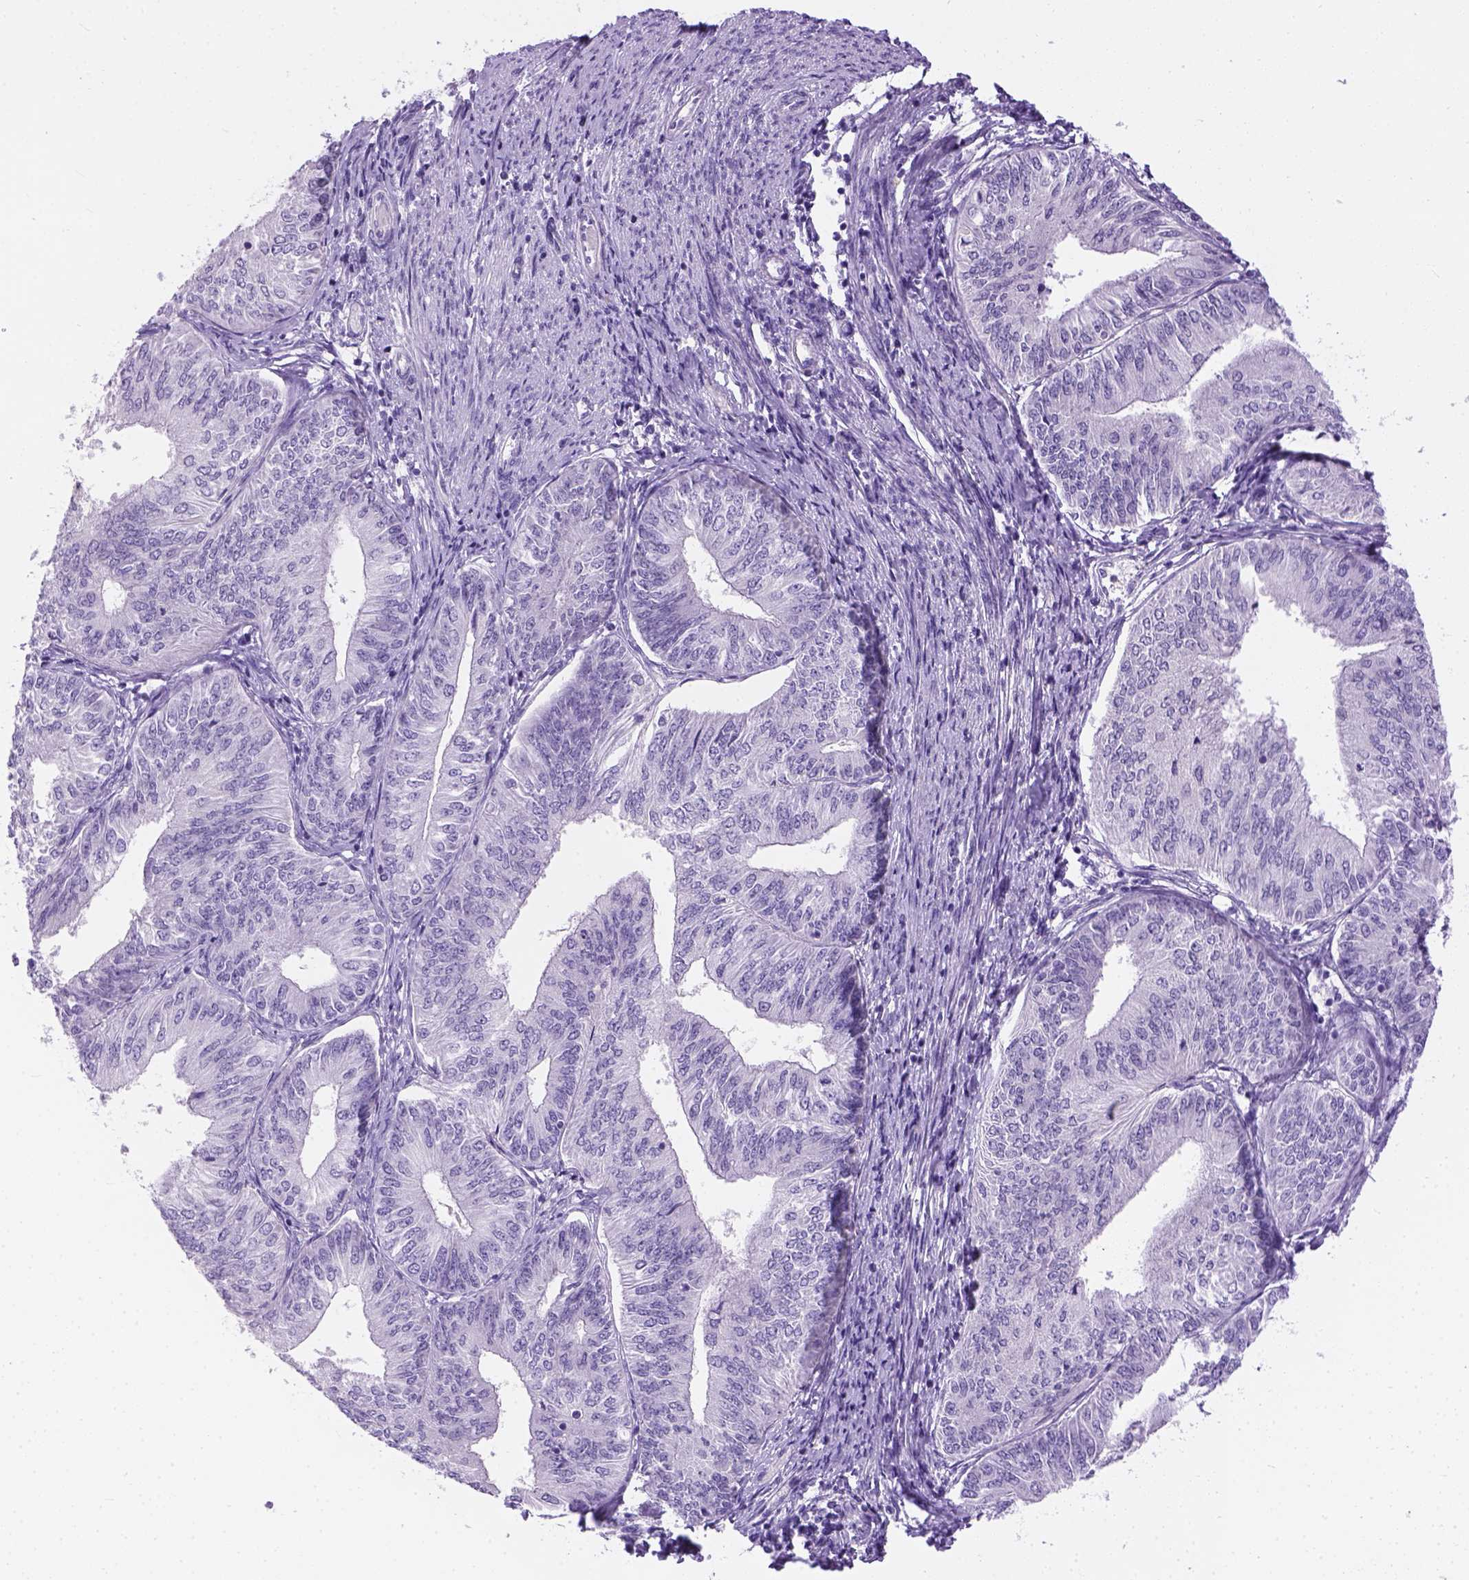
{"staining": {"intensity": "negative", "quantity": "none", "location": "none"}, "tissue": "endometrial cancer", "cell_type": "Tumor cells", "image_type": "cancer", "snomed": [{"axis": "morphology", "description": "Adenocarcinoma, NOS"}, {"axis": "topography", "description": "Endometrium"}], "caption": "High magnification brightfield microscopy of adenocarcinoma (endometrial) stained with DAB (3,3'-diaminobenzidine) (brown) and counterstained with hematoxylin (blue): tumor cells show no significant staining. Brightfield microscopy of IHC stained with DAB (3,3'-diaminobenzidine) (brown) and hematoxylin (blue), captured at high magnification.", "gene": "TMEM38A", "patient": {"sex": "female", "age": 58}}